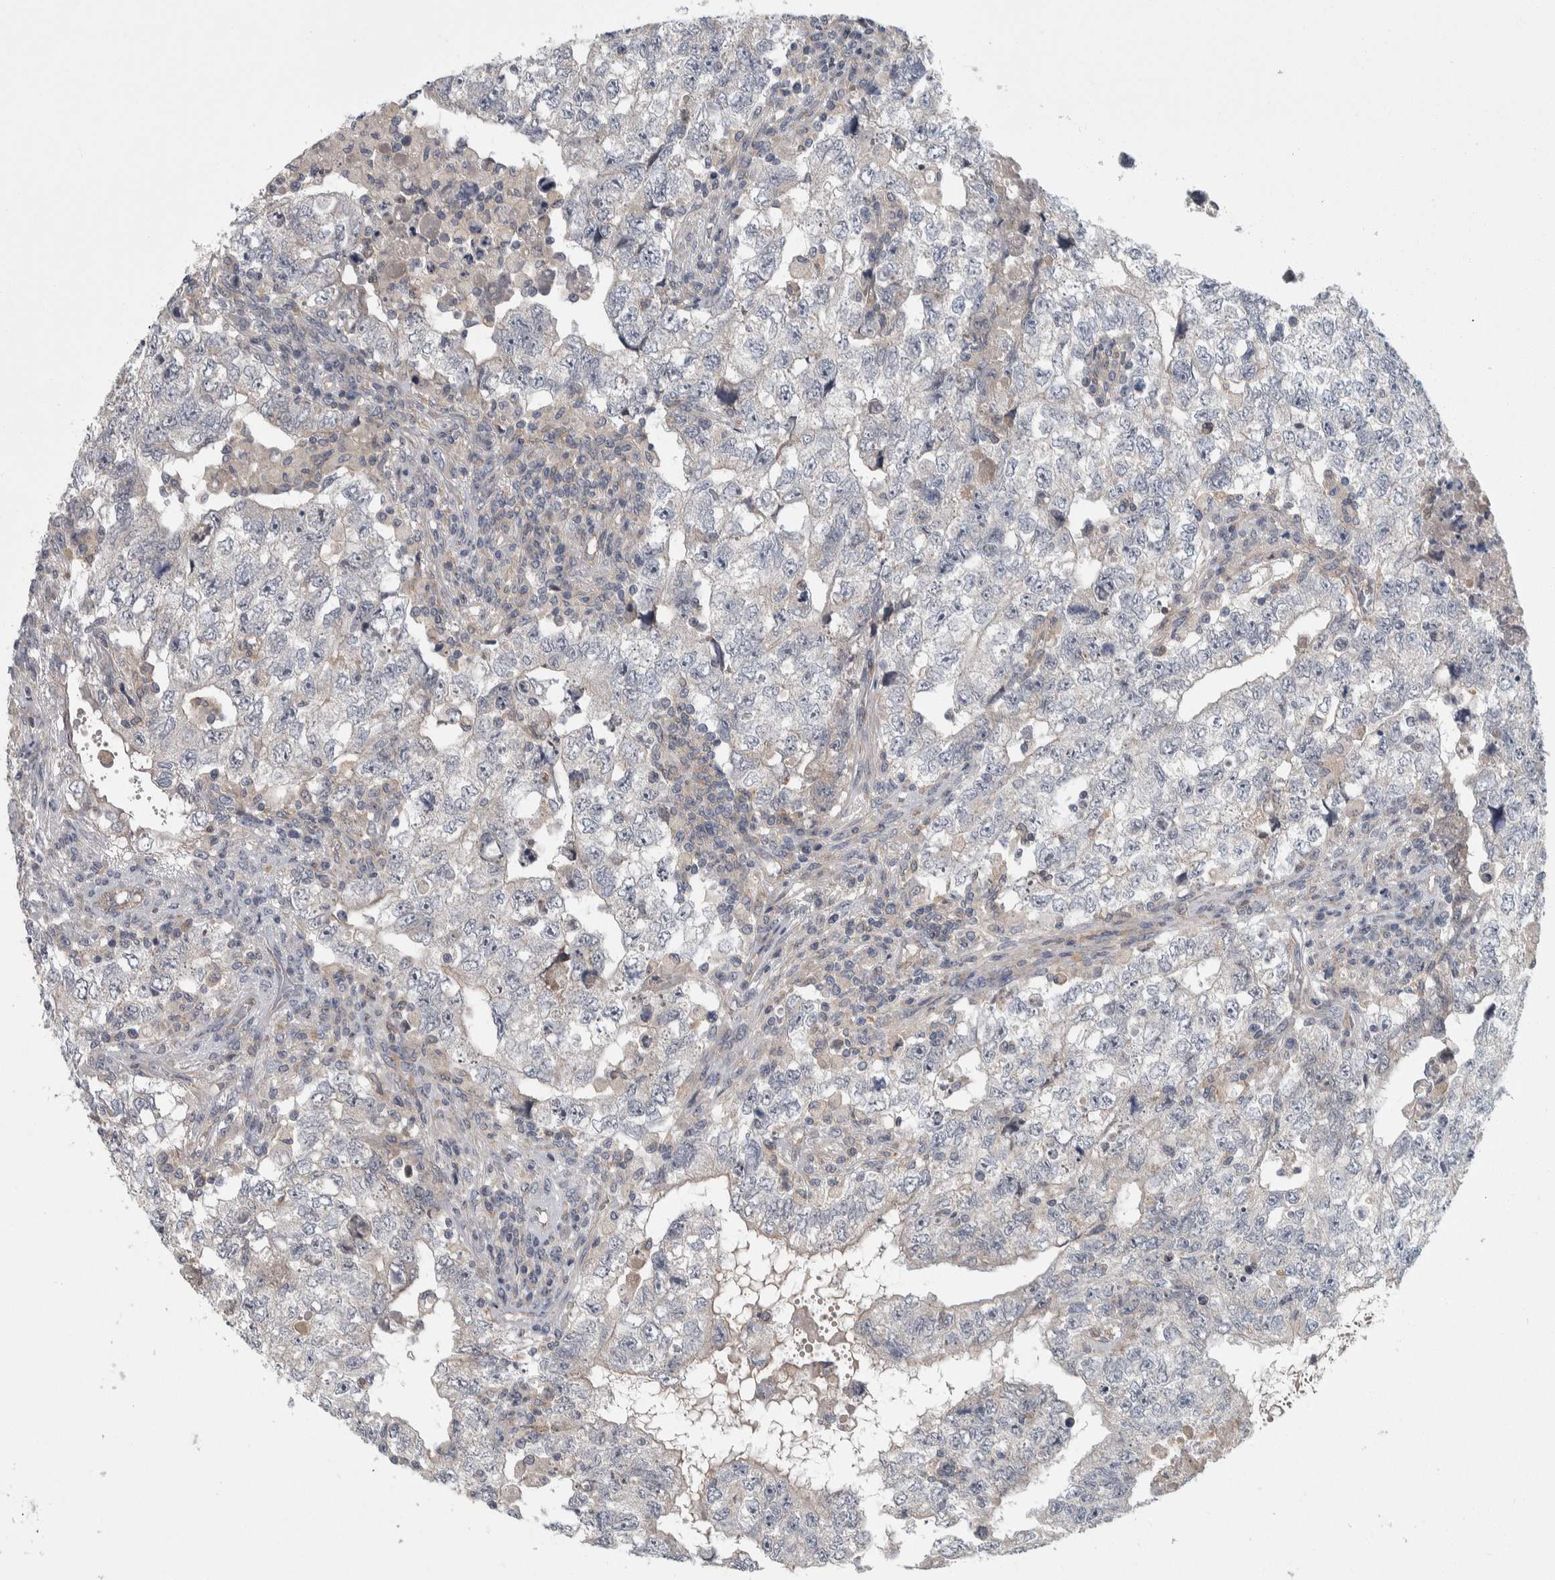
{"staining": {"intensity": "negative", "quantity": "none", "location": "none"}, "tissue": "testis cancer", "cell_type": "Tumor cells", "image_type": "cancer", "snomed": [{"axis": "morphology", "description": "Carcinoma, Embryonal, NOS"}, {"axis": "topography", "description": "Testis"}], "caption": "Micrograph shows no protein staining in tumor cells of embryonal carcinoma (testis) tissue.", "gene": "KCNJ3", "patient": {"sex": "male", "age": 36}}